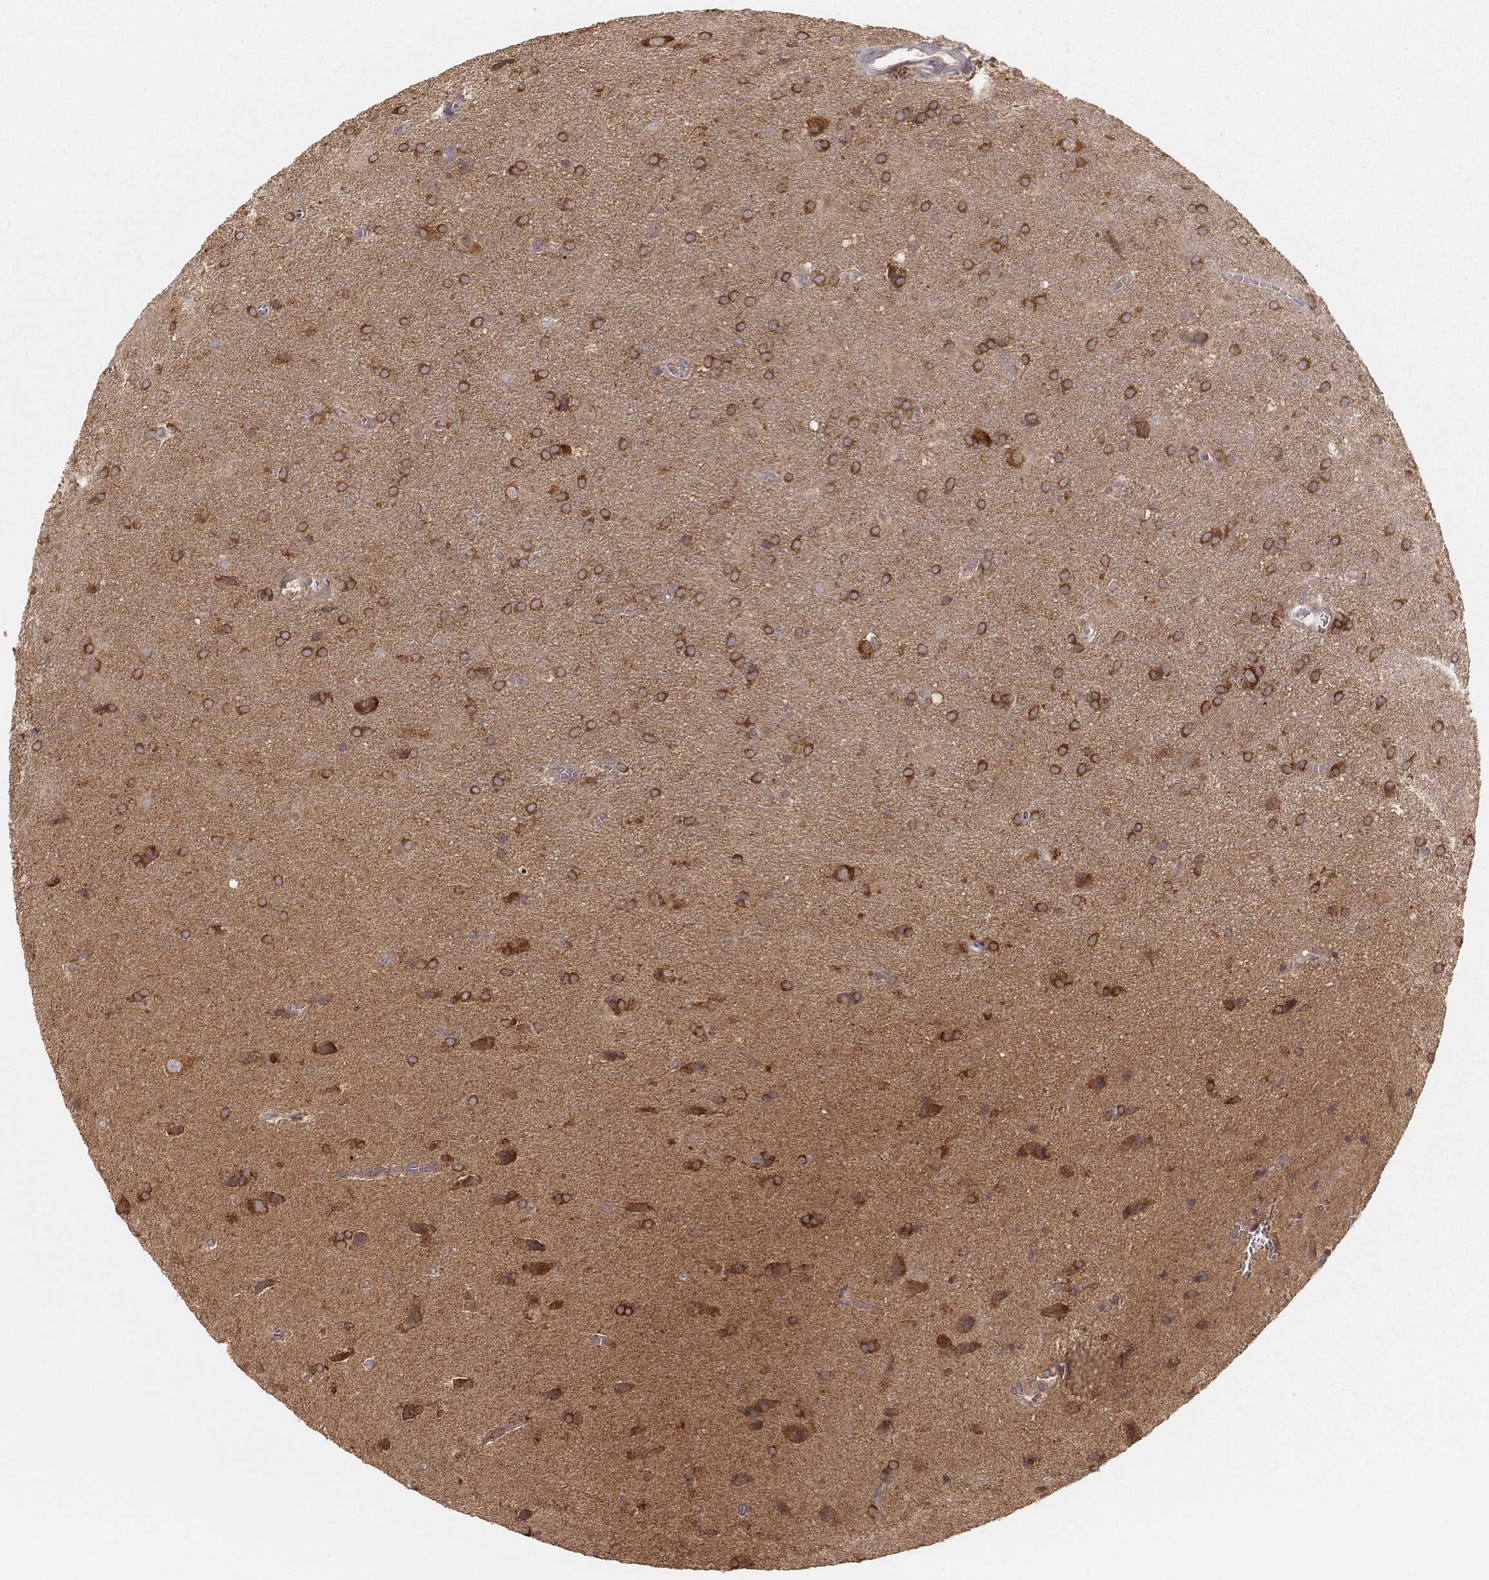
{"staining": {"intensity": "strong", "quantity": ">75%", "location": "cytoplasmic/membranous"}, "tissue": "glioma", "cell_type": "Tumor cells", "image_type": "cancer", "snomed": [{"axis": "morphology", "description": "Glioma, malignant, Low grade"}, {"axis": "topography", "description": "Brain"}], "caption": "Strong cytoplasmic/membranous positivity for a protein is seen in about >75% of tumor cells of malignant glioma (low-grade) using immunohistochemistry.", "gene": "CARS1", "patient": {"sex": "male", "age": 58}}